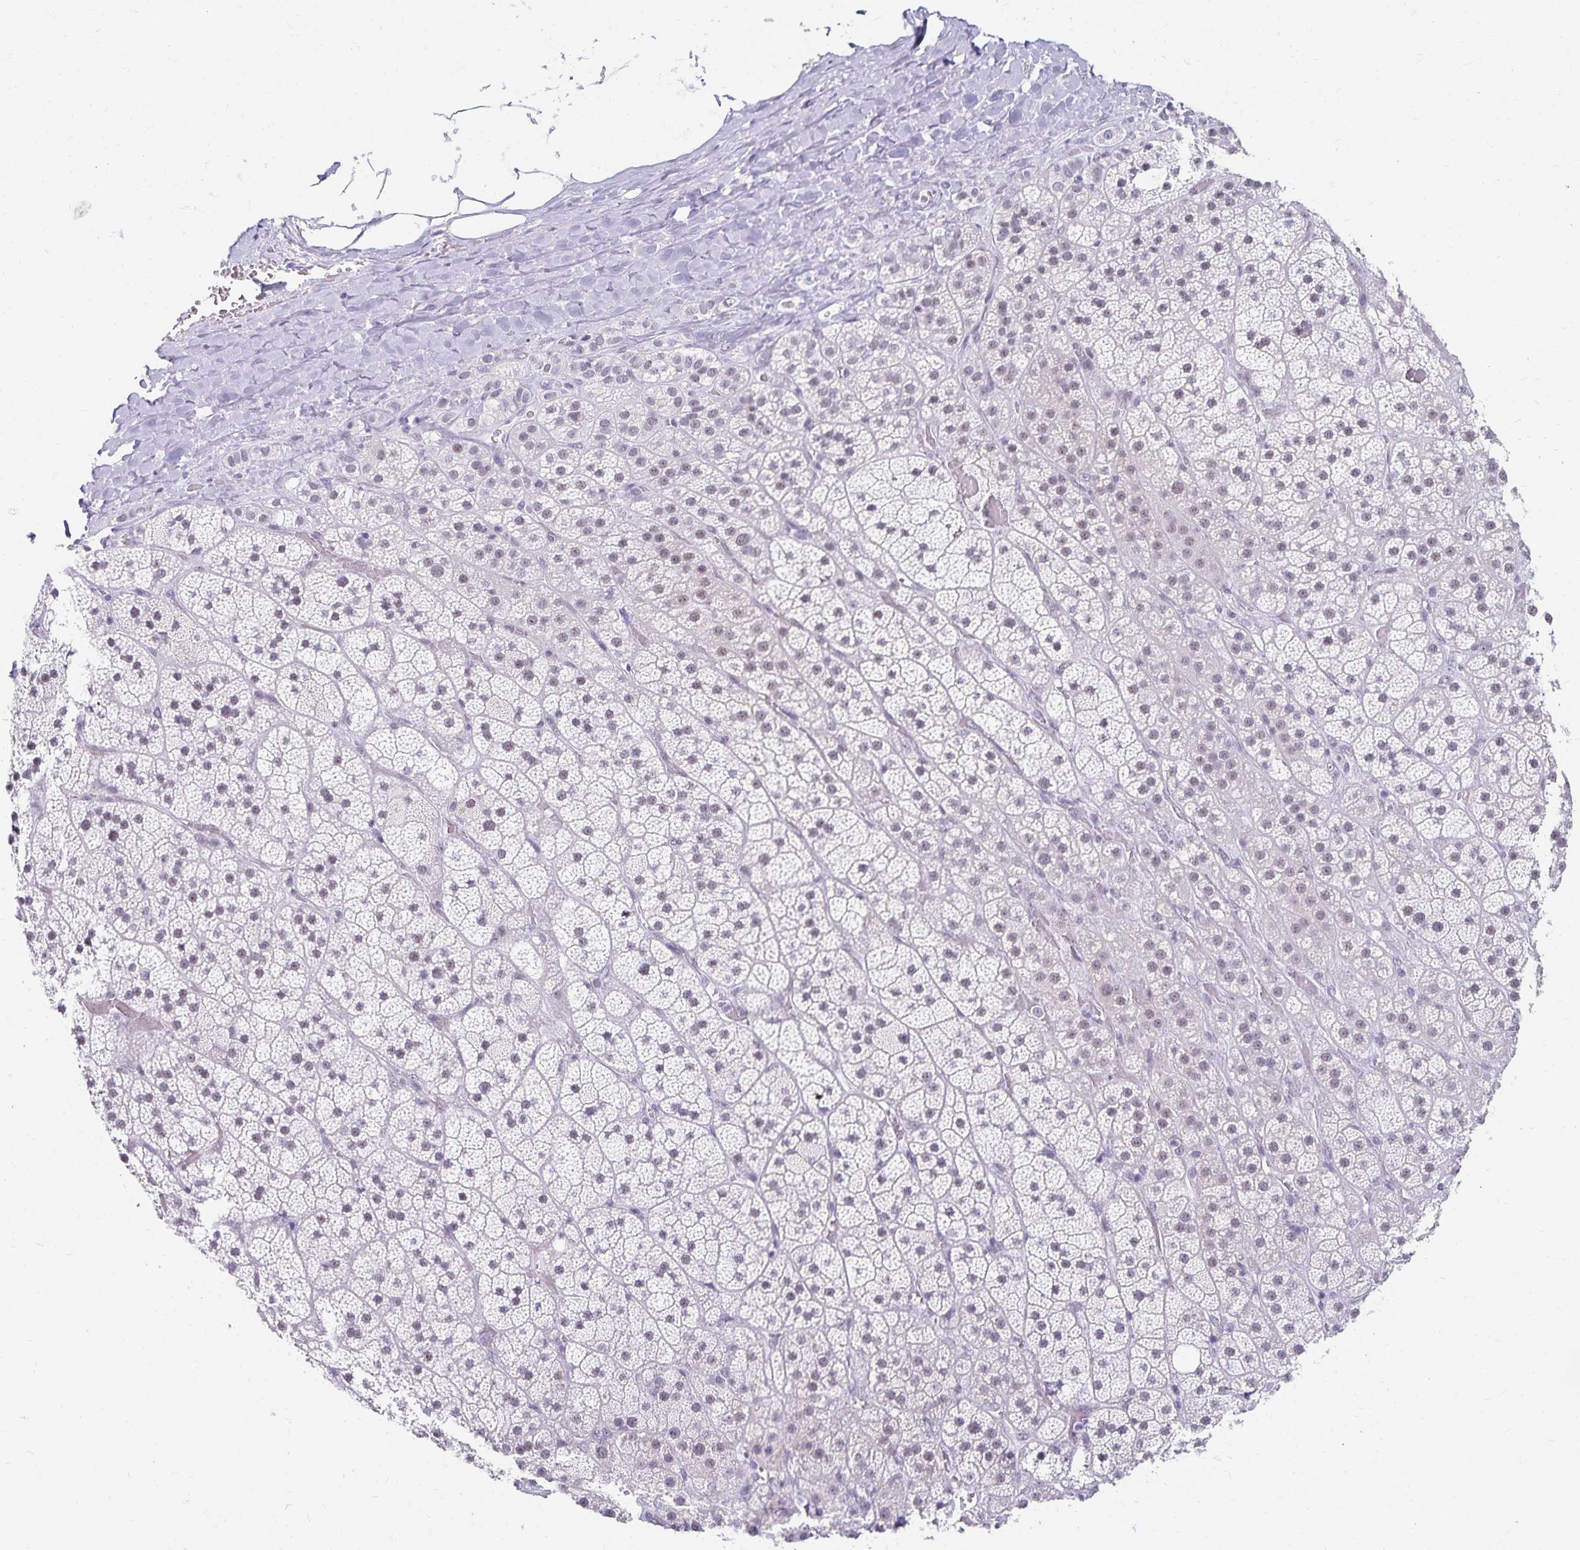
{"staining": {"intensity": "weak", "quantity": "<25%", "location": "cytoplasmic/membranous,nuclear"}, "tissue": "adrenal gland", "cell_type": "Glandular cells", "image_type": "normal", "snomed": [{"axis": "morphology", "description": "Normal tissue, NOS"}, {"axis": "topography", "description": "Adrenal gland"}], "caption": "Protein analysis of unremarkable adrenal gland exhibits no significant staining in glandular cells. Brightfield microscopy of IHC stained with DAB (brown) and hematoxylin (blue), captured at high magnification.", "gene": "C20orf85", "patient": {"sex": "male", "age": 57}}